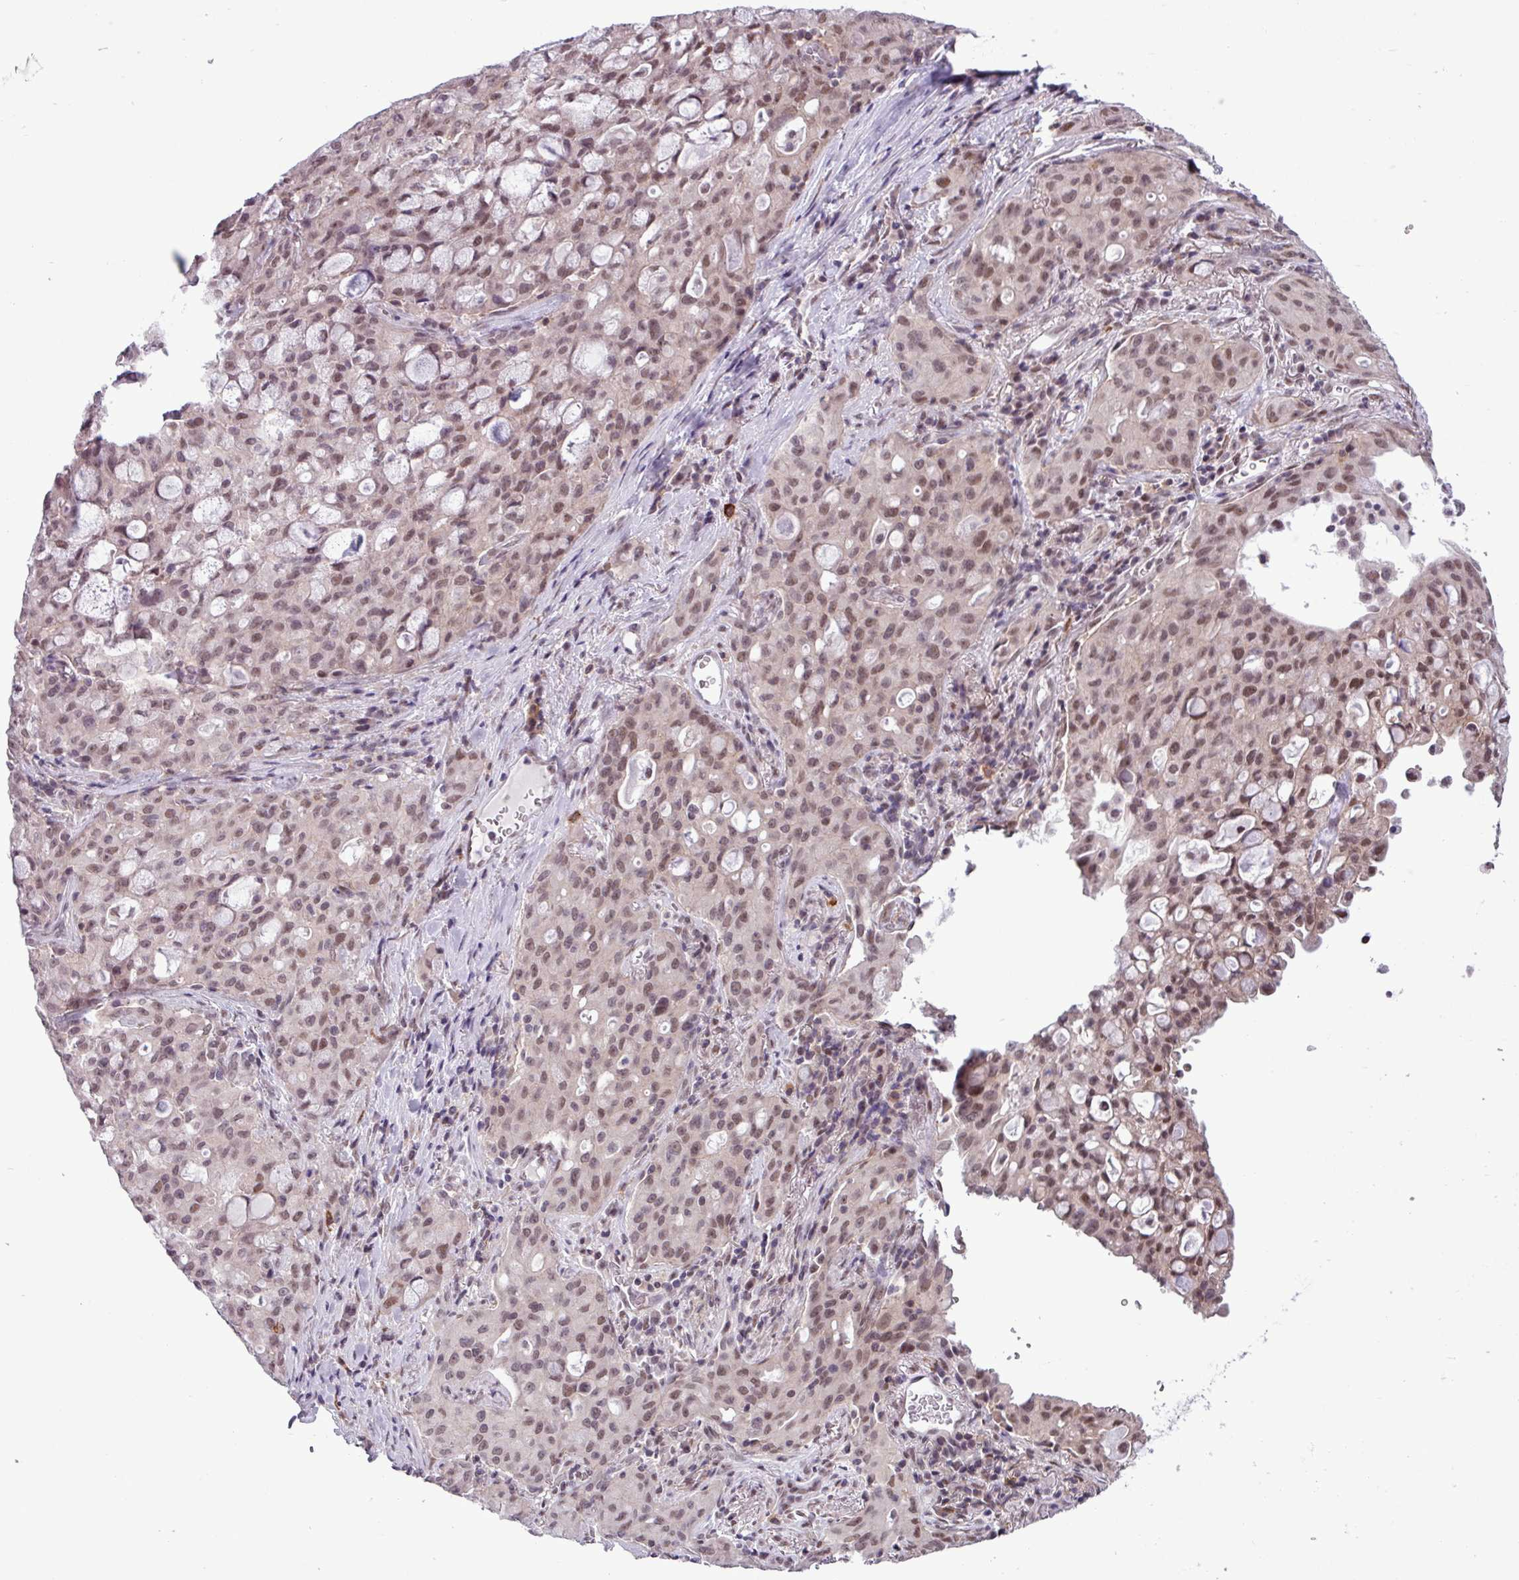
{"staining": {"intensity": "moderate", "quantity": ">75%", "location": "nuclear"}, "tissue": "lung cancer", "cell_type": "Tumor cells", "image_type": "cancer", "snomed": [{"axis": "morphology", "description": "Adenocarcinoma, NOS"}, {"axis": "topography", "description": "Lung"}], "caption": "The histopathology image reveals a brown stain indicating the presence of a protein in the nuclear of tumor cells in lung cancer (adenocarcinoma).", "gene": "NOTCH2", "patient": {"sex": "female", "age": 44}}